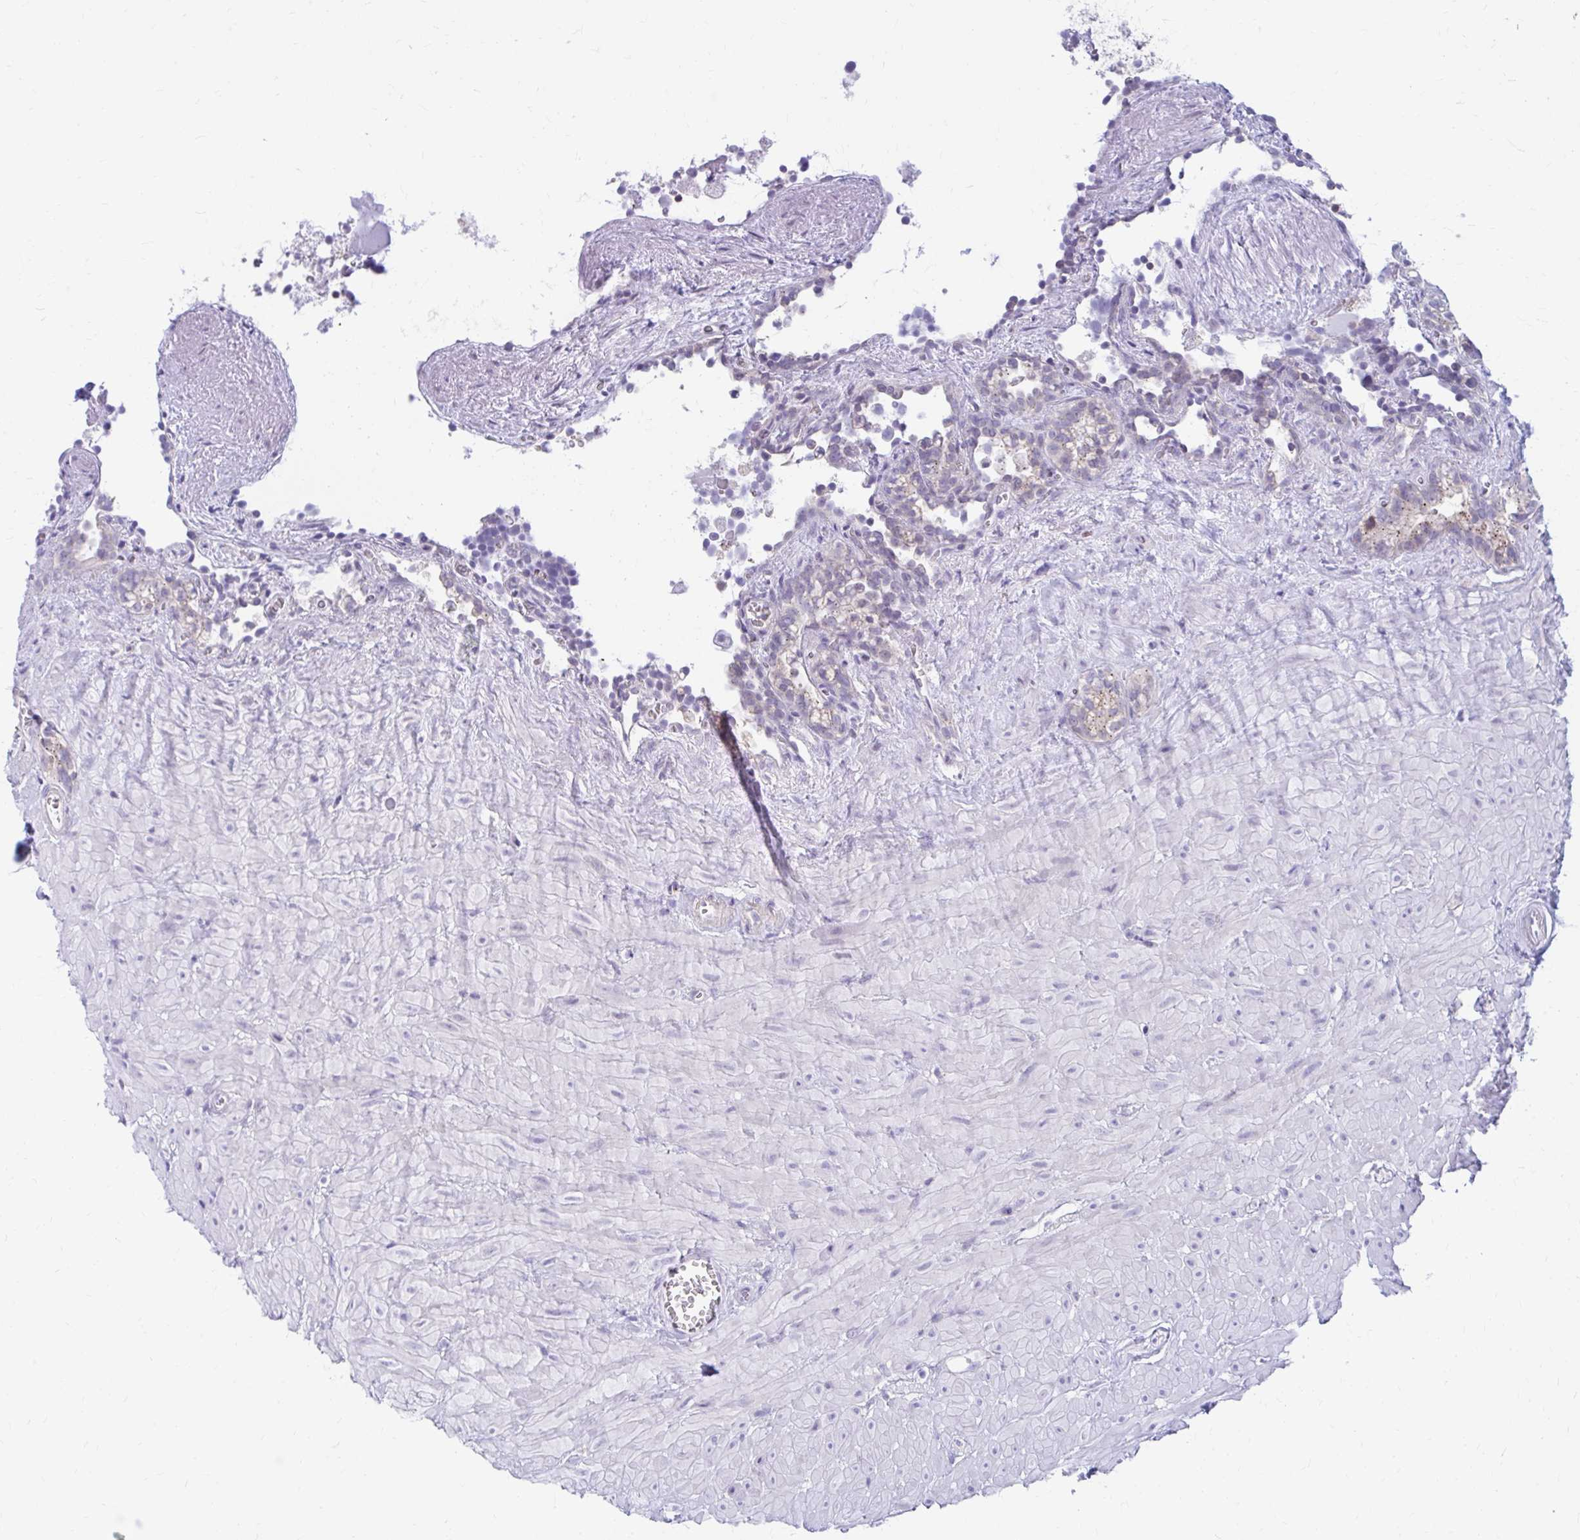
{"staining": {"intensity": "weak", "quantity": "25%-75%", "location": "cytoplasmic/membranous"}, "tissue": "seminal vesicle", "cell_type": "Glandular cells", "image_type": "normal", "snomed": [{"axis": "morphology", "description": "Normal tissue, NOS"}, {"axis": "topography", "description": "Seminal veicle"}], "caption": "Immunohistochemical staining of normal seminal vesicle displays 25%-75% levels of weak cytoplasmic/membranous protein expression in approximately 25%-75% of glandular cells. (DAB (3,3'-diaminobenzidine) IHC, brown staining for protein, blue staining for nuclei).", "gene": "RADIL", "patient": {"sex": "male", "age": 76}}